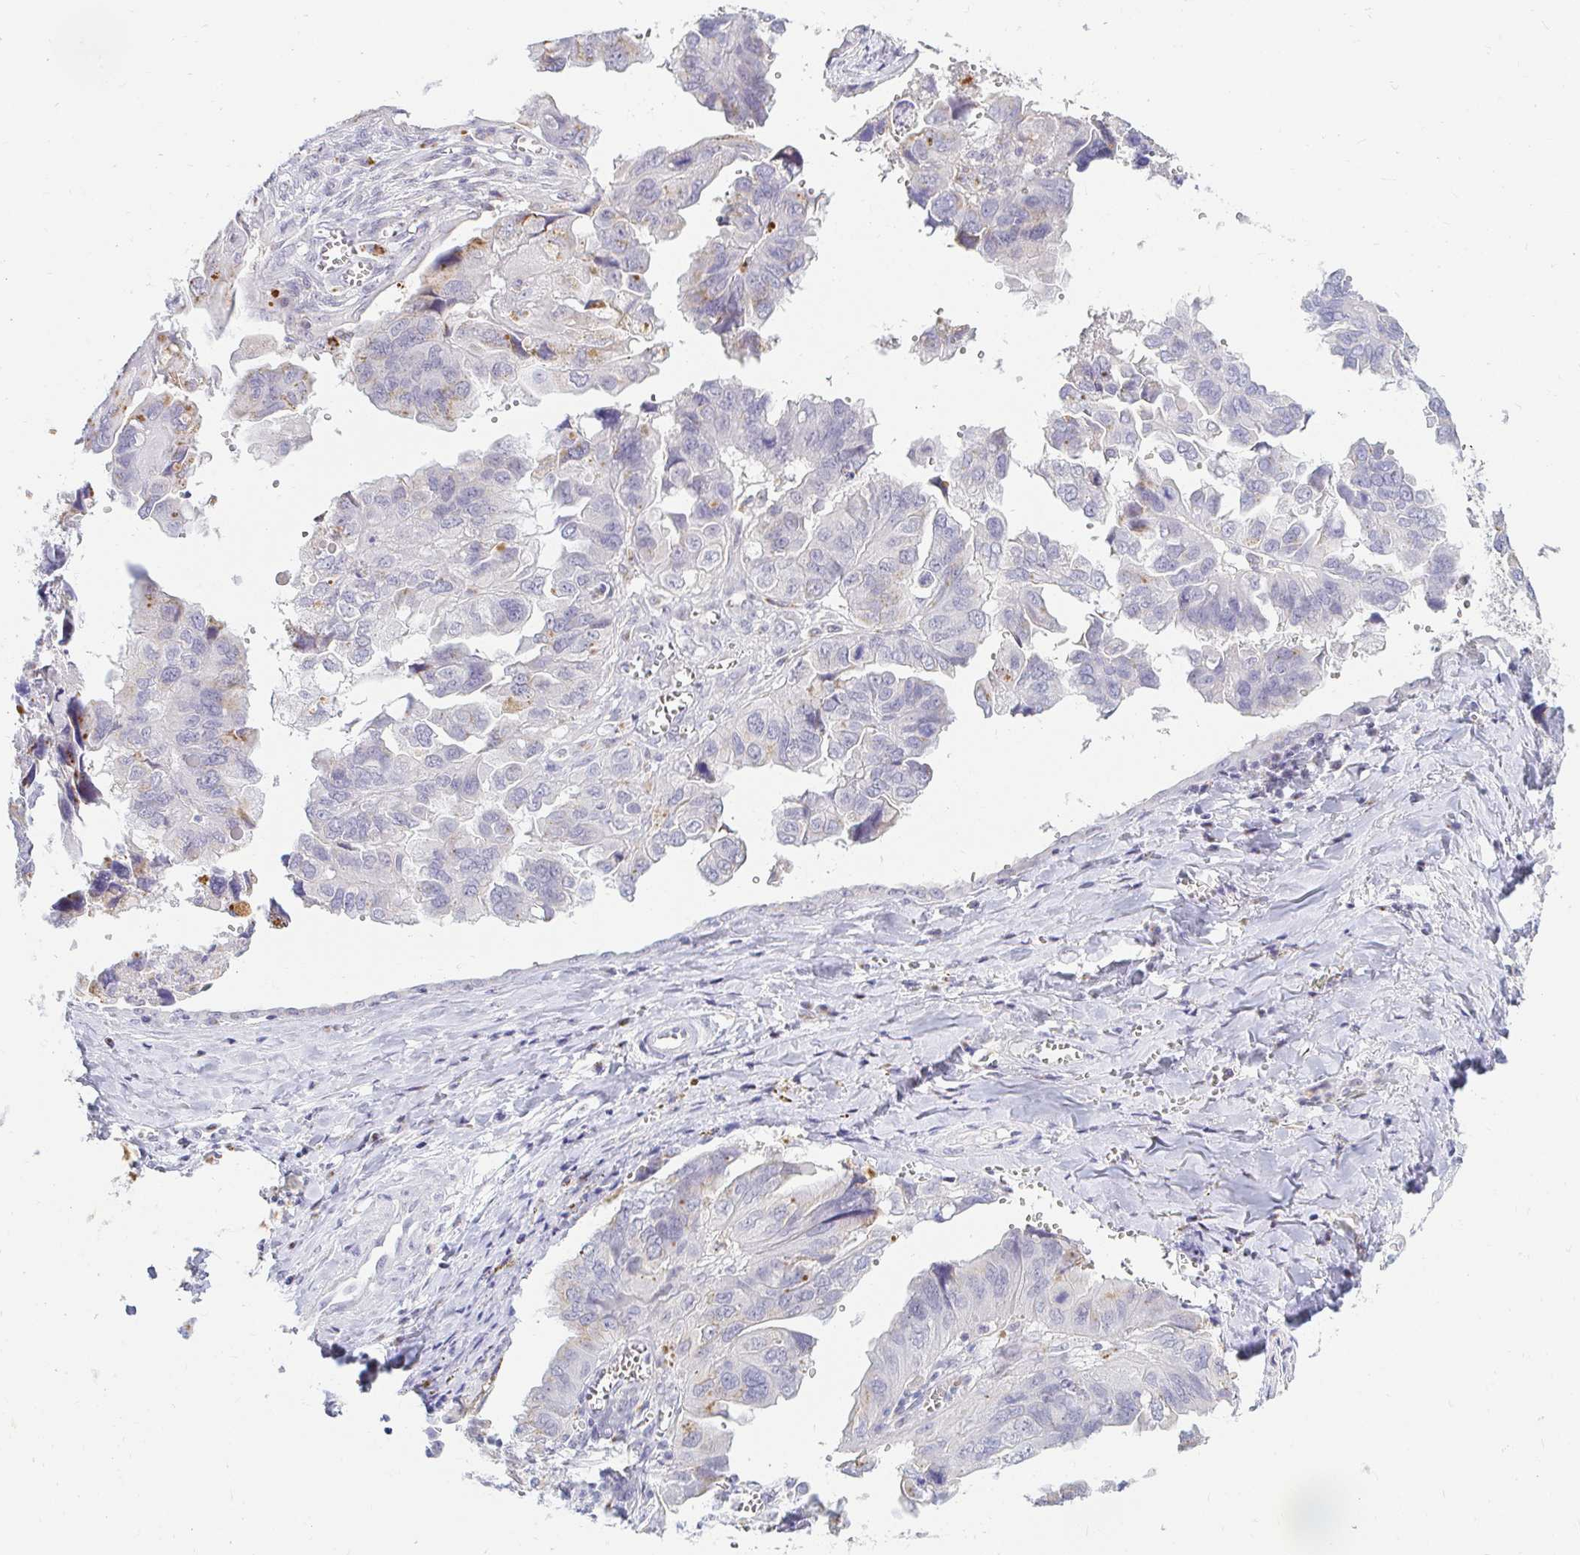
{"staining": {"intensity": "negative", "quantity": "none", "location": "none"}, "tissue": "ovarian cancer", "cell_type": "Tumor cells", "image_type": "cancer", "snomed": [{"axis": "morphology", "description": "Cystadenocarcinoma, serous, NOS"}, {"axis": "topography", "description": "Ovary"}], "caption": "Immunohistochemistry of human ovarian cancer shows no staining in tumor cells.", "gene": "OR51D1", "patient": {"sex": "female", "age": 79}}